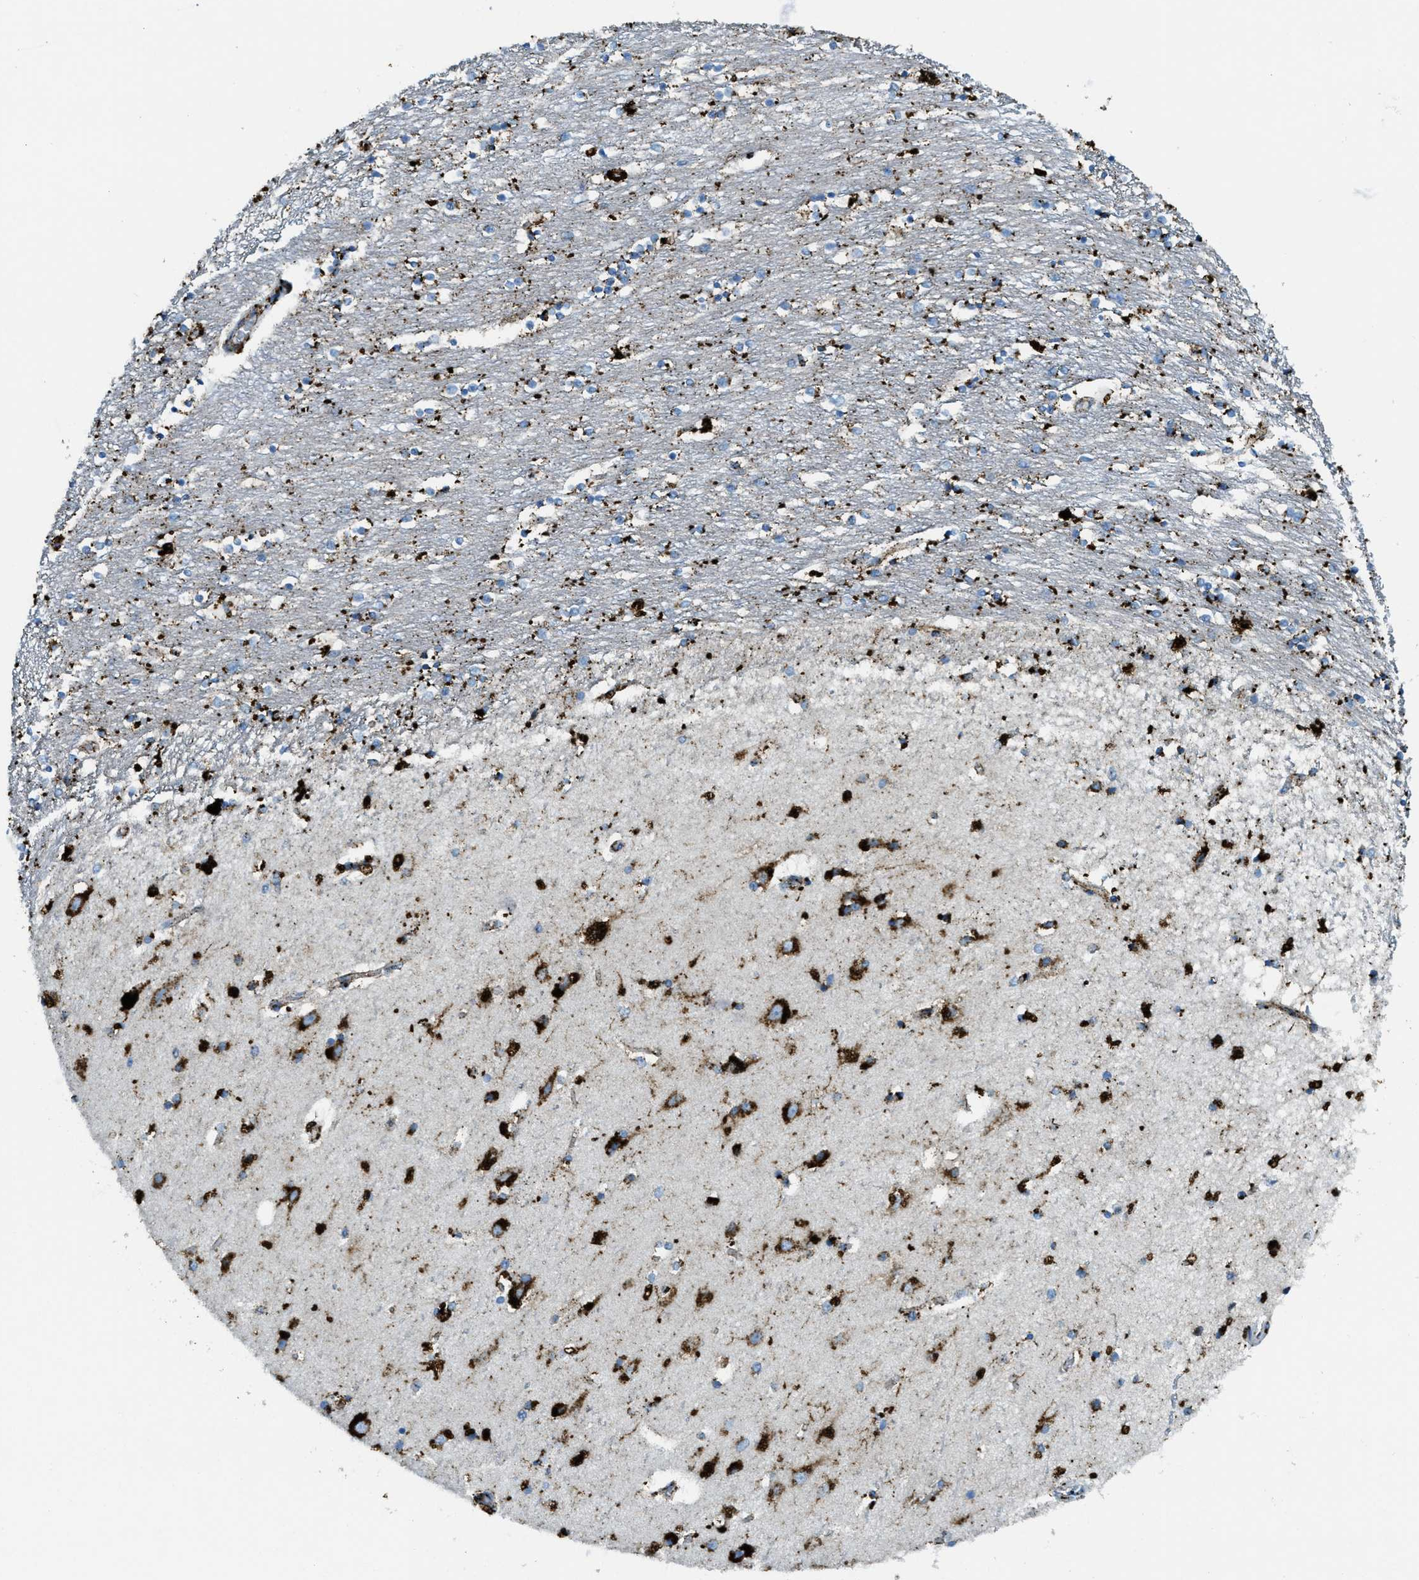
{"staining": {"intensity": "strong", "quantity": "25%-75%", "location": "cytoplasmic/membranous"}, "tissue": "caudate", "cell_type": "Glial cells", "image_type": "normal", "snomed": [{"axis": "morphology", "description": "Normal tissue, NOS"}, {"axis": "topography", "description": "Lateral ventricle wall"}], "caption": "Strong cytoplasmic/membranous positivity for a protein is identified in about 25%-75% of glial cells of unremarkable caudate using immunohistochemistry.", "gene": "SCARB2", "patient": {"sex": "female", "age": 54}}